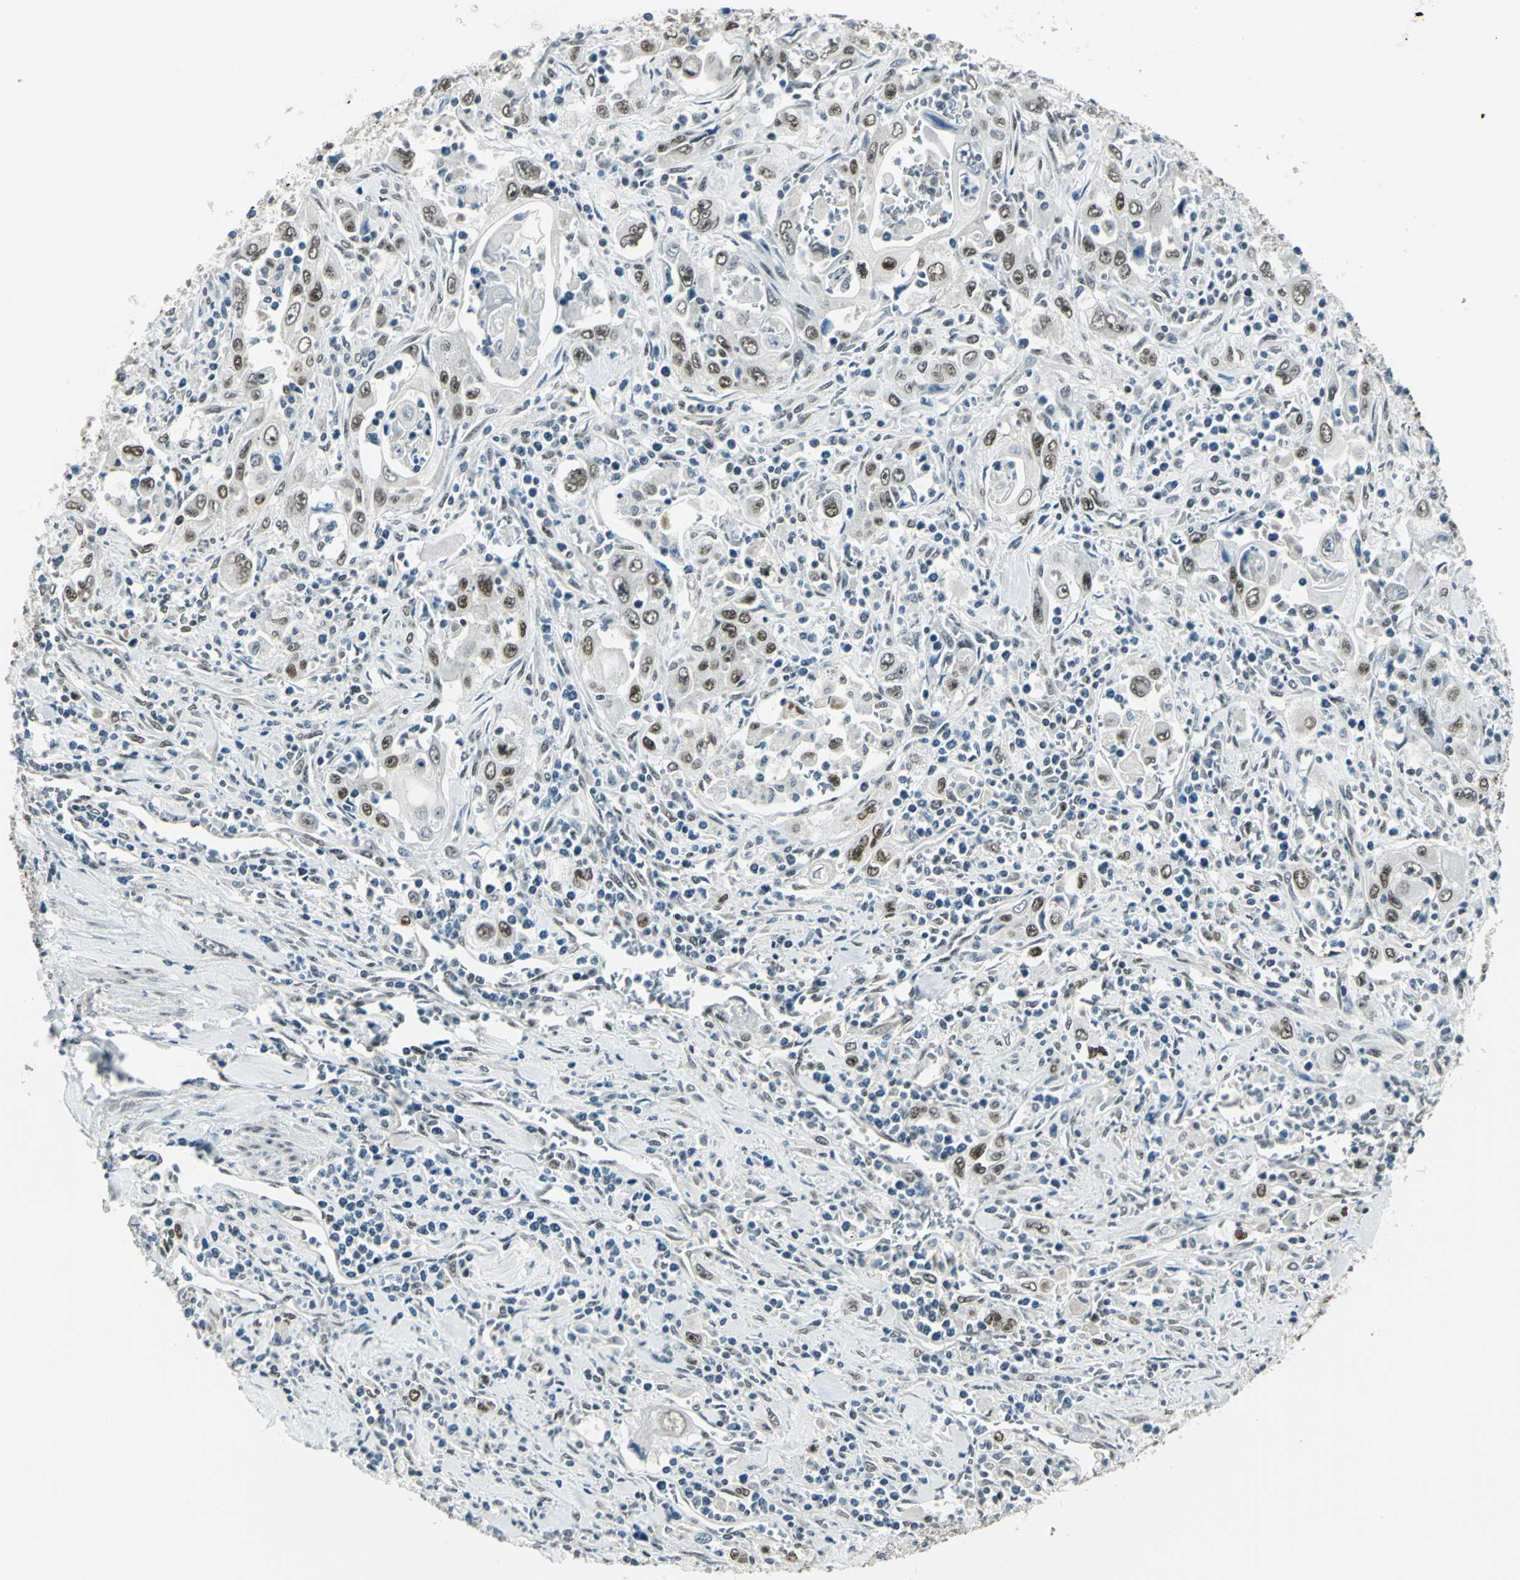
{"staining": {"intensity": "moderate", "quantity": ">75%", "location": "nuclear"}, "tissue": "pancreatic cancer", "cell_type": "Tumor cells", "image_type": "cancer", "snomed": [{"axis": "morphology", "description": "Adenocarcinoma, NOS"}, {"axis": "topography", "description": "Pancreas"}], "caption": "Pancreatic cancer (adenocarcinoma) tissue reveals moderate nuclear staining in approximately >75% of tumor cells, visualized by immunohistochemistry.", "gene": "ADNP", "patient": {"sex": "male", "age": 70}}